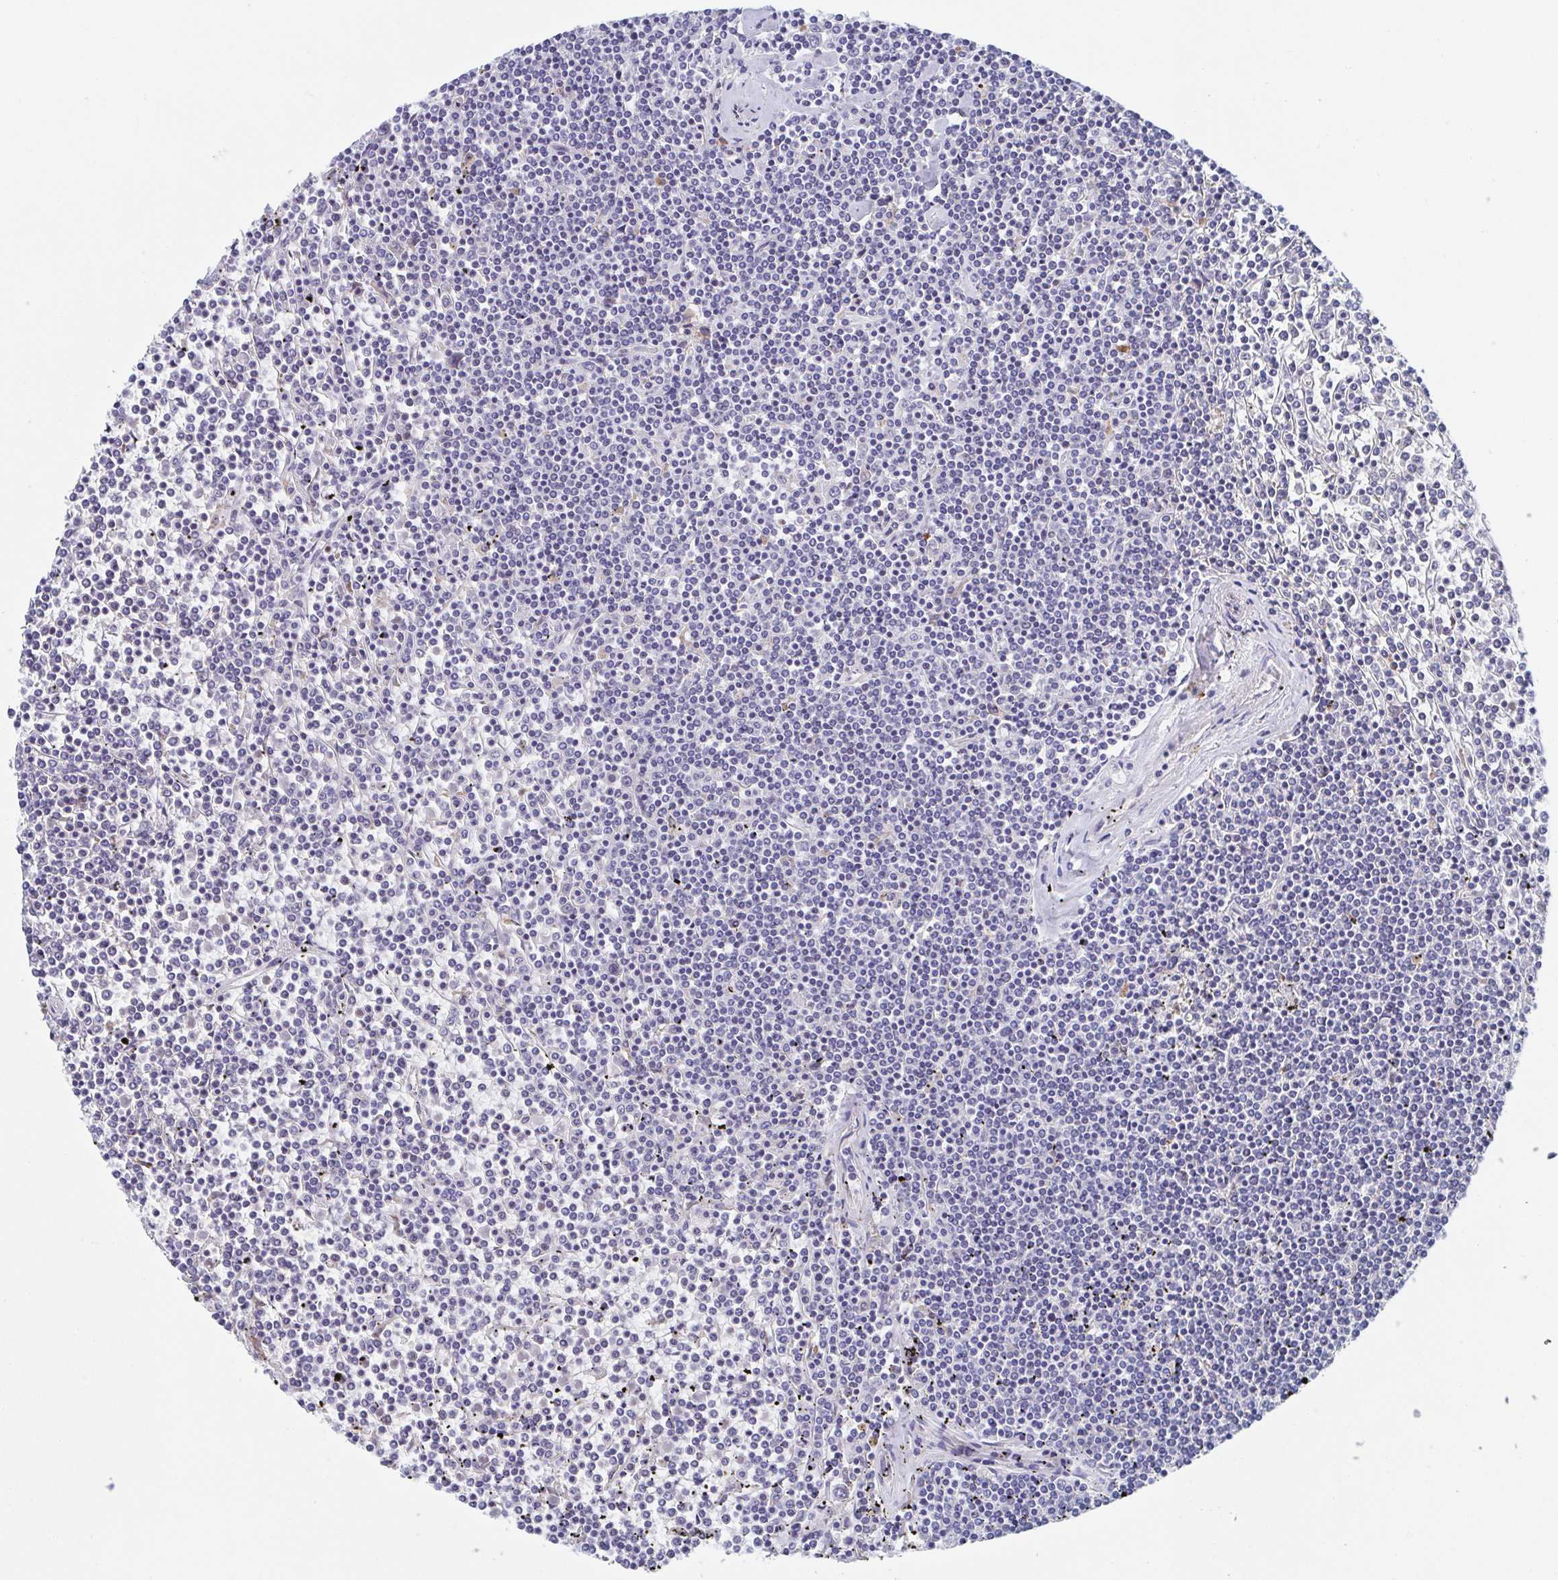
{"staining": {"intensity": "negative", "quantity": "none", "location": "none"}, "tissue": "lymphoma", "cell_type": "Tumor cells", "image_type": "cancer", "snomed": [{"axis": "morphology", "description": "Malignant lymphoma, non-Hodgkin's type, Low grade"}, {"axis": "topography", "description": "Spleen"}], "caption": "Low-grade malignant lymphoma, non-Hodgkin's type was stained to show a protein in brown. There is no significant positivity in tumor cells.", "gene": "KLC3", "patient": {"sex": "female", "age": 19}}